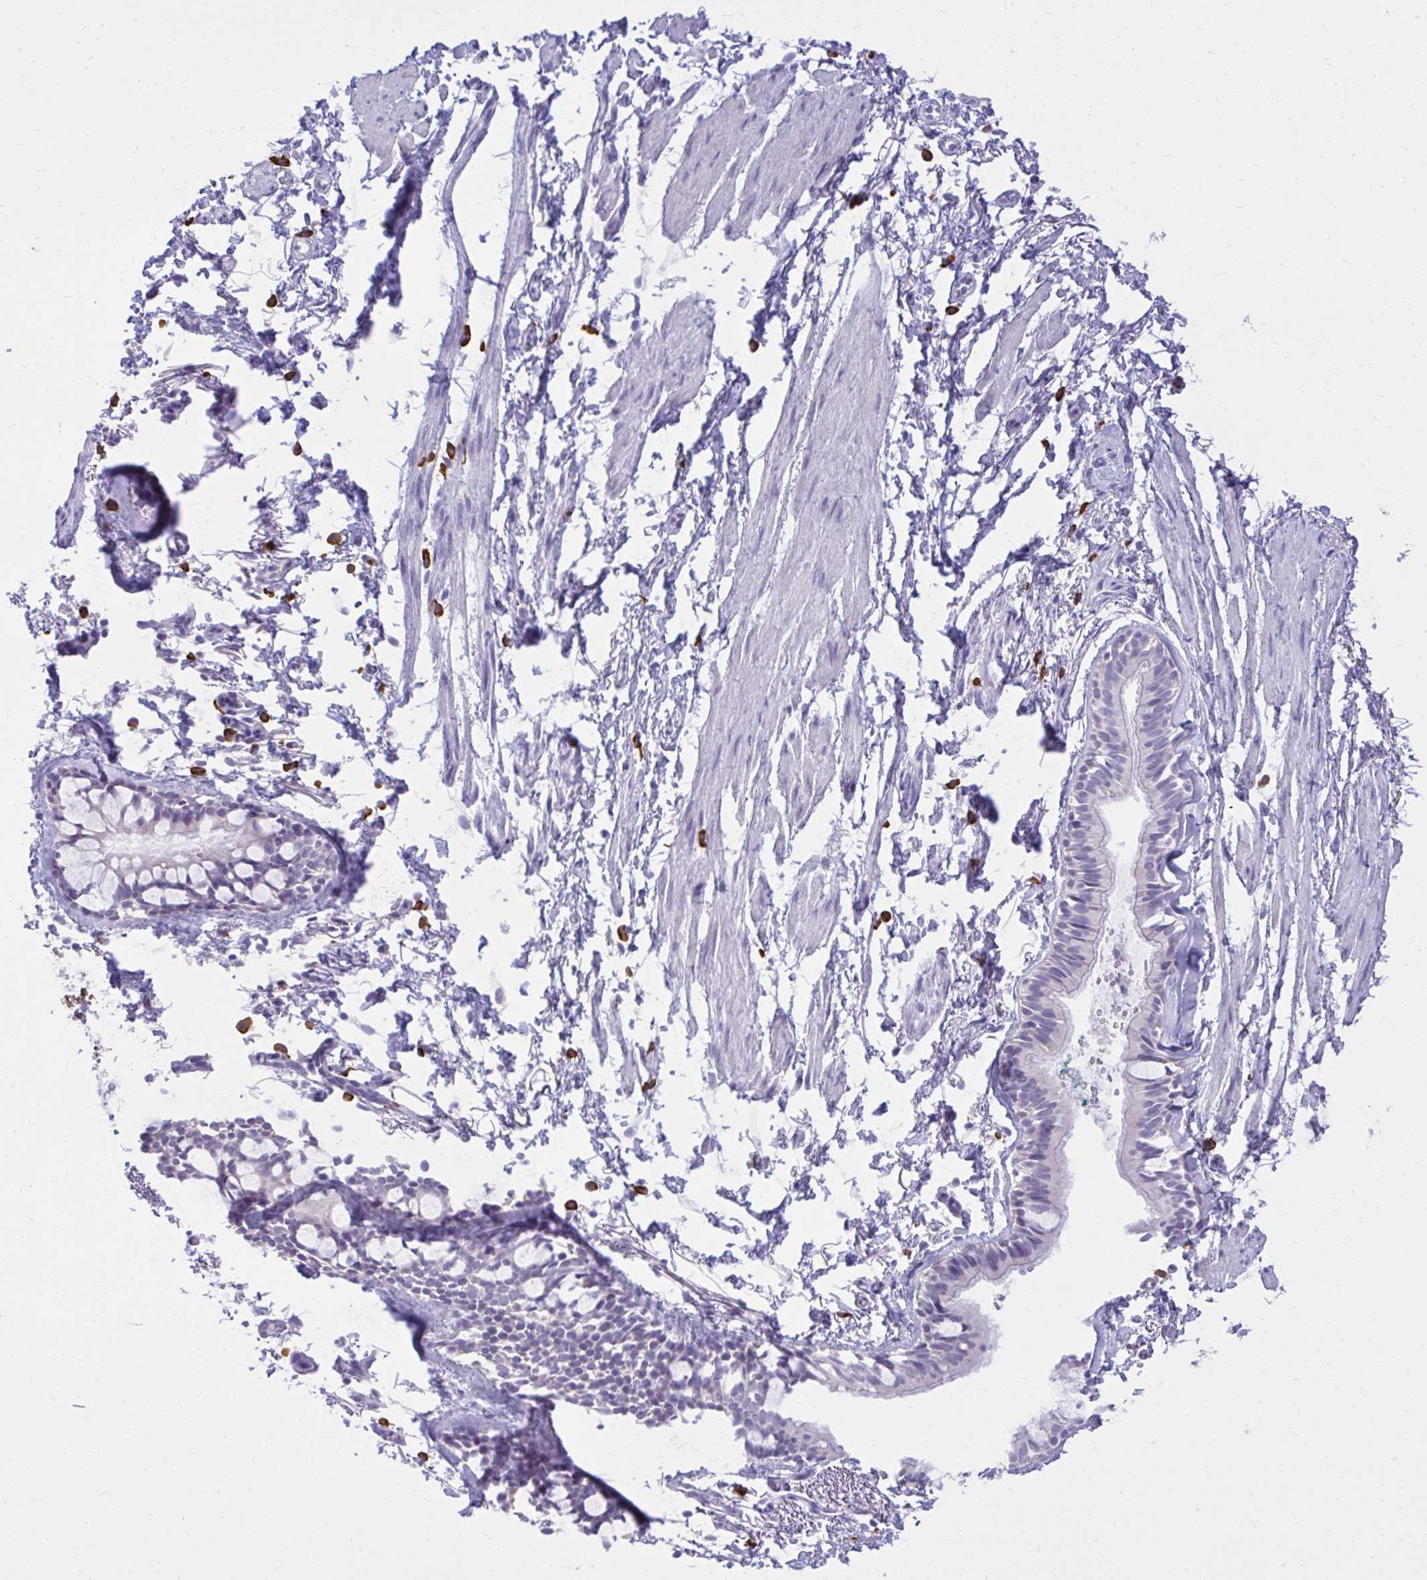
{"staining": {"intensity": "negative", "quantity": "none", "location": "none"}, "tissue": "bronchus", "cell_type": "Respiratory epithelial cells", "image_type": "normal", "snomed": [{"axis": "morphology", "description": "Normal tissue, NOS"}, {"axis": "topography", "description": "Cartilage tissue"}, {"axis": "topography", "description": "Bronchus"}, {"axis": "topography", "description": "Peripheral nerve tissue"}], "caption": "Bronchus was stained to show a protein in brown. There is no significant positivity in respiratory epithelial cells. Brightfield microscopy of immunohistochemistry (IHC) stained with DAB (3,3'-diaminobenzidine) (brown) and hematoxylin (blue), captured at high magnification.", "gene": "PSD", "patient": {"sex": "female", "age": 59}}